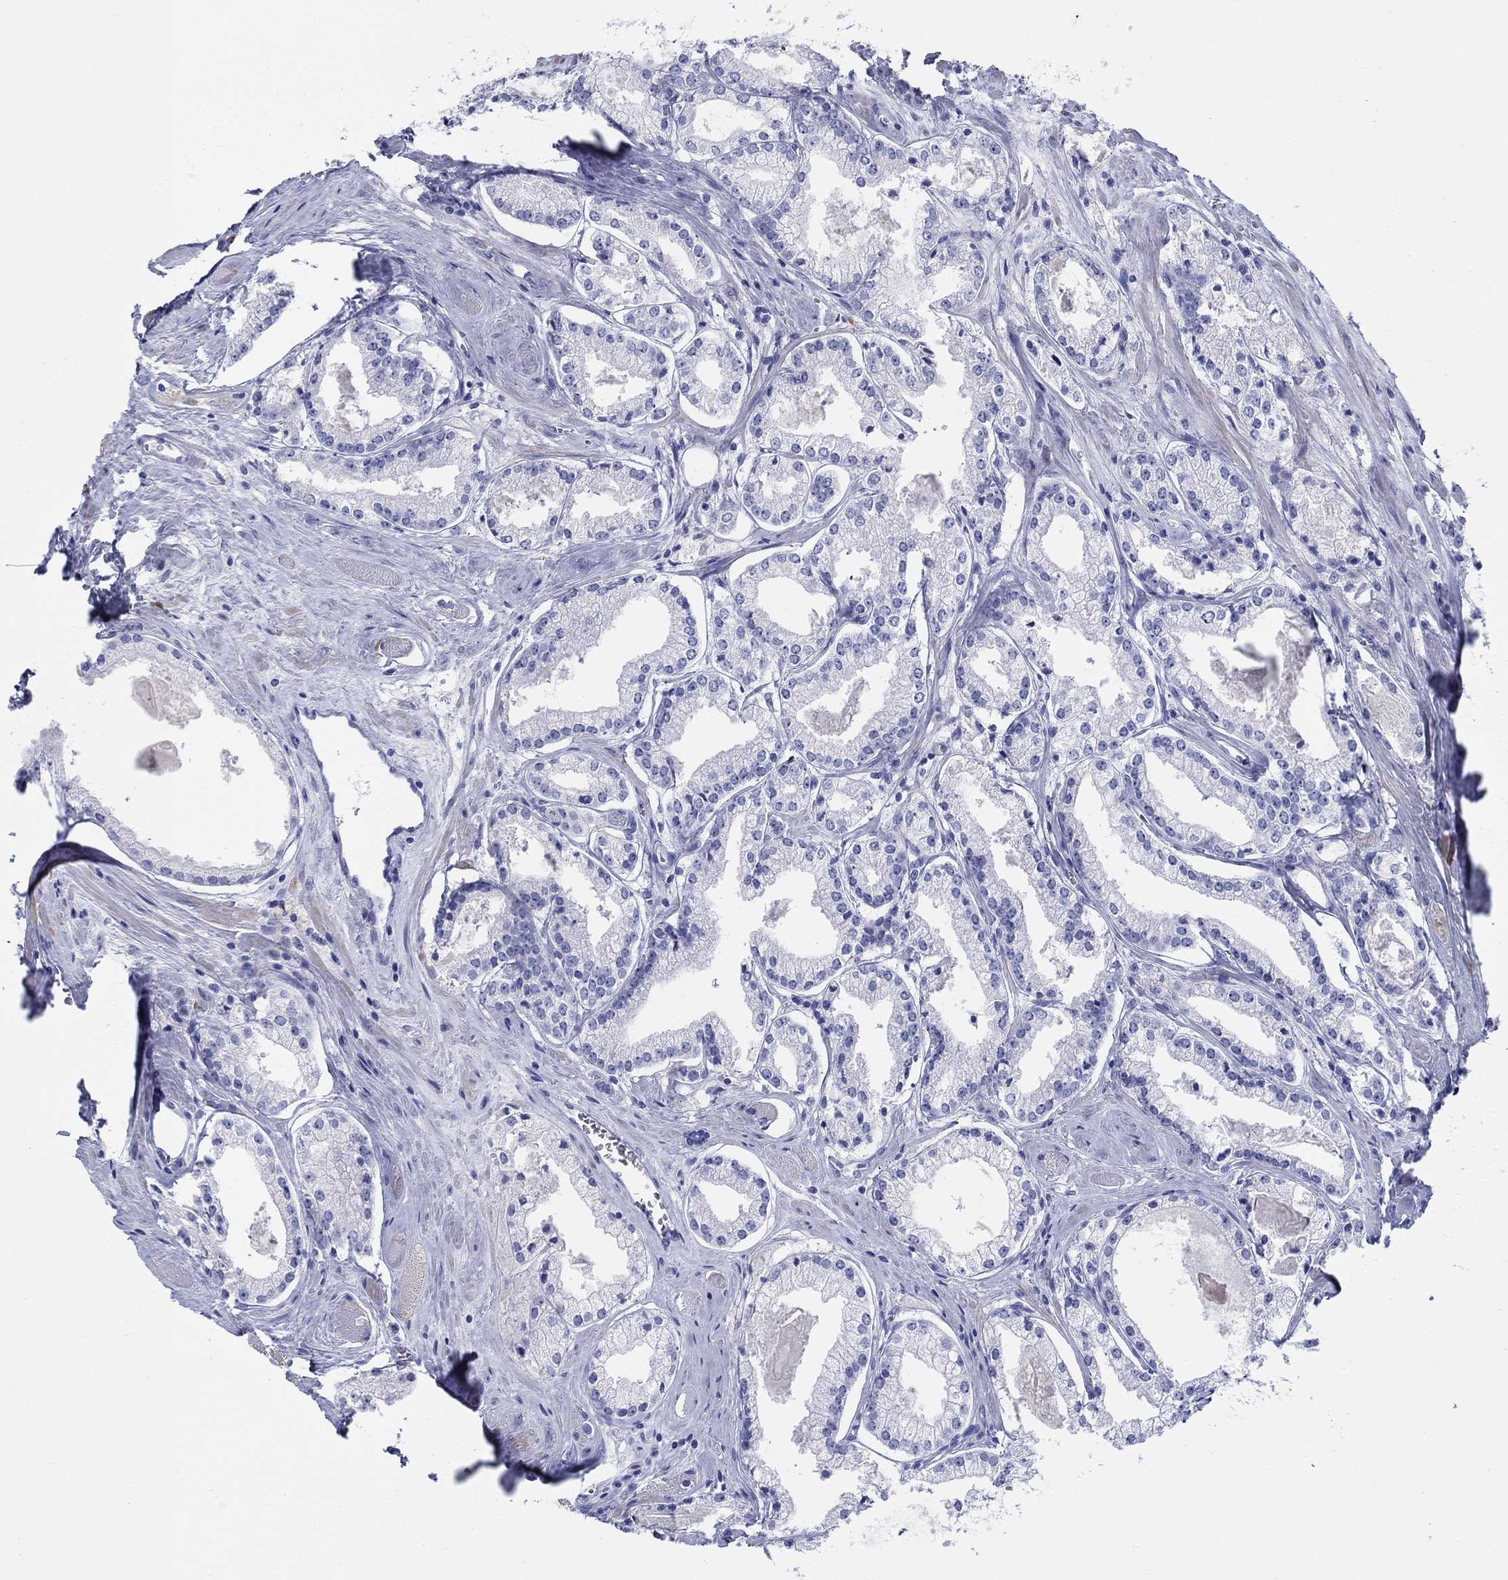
{"staining": {"intensity": "negative", "quantity": "none", "location": "none"}, "tissue": "prostate cancer", "cell_type": "Tumor cells", "image_type": "cancer", "snomed": [{"axis": "morphology", "description": "Adenocarcinoma, NOS"}, {"axis": "topography", "description": "Prostate"}], "caption": "DAB (3,3'-diaminobenzidine) immunohistochemical staining of prostate adenocarcinoma reveals no significant staining in tumor cells.", "gene": "CRYGS", "patient": {"sex": "male", "age": 72}}